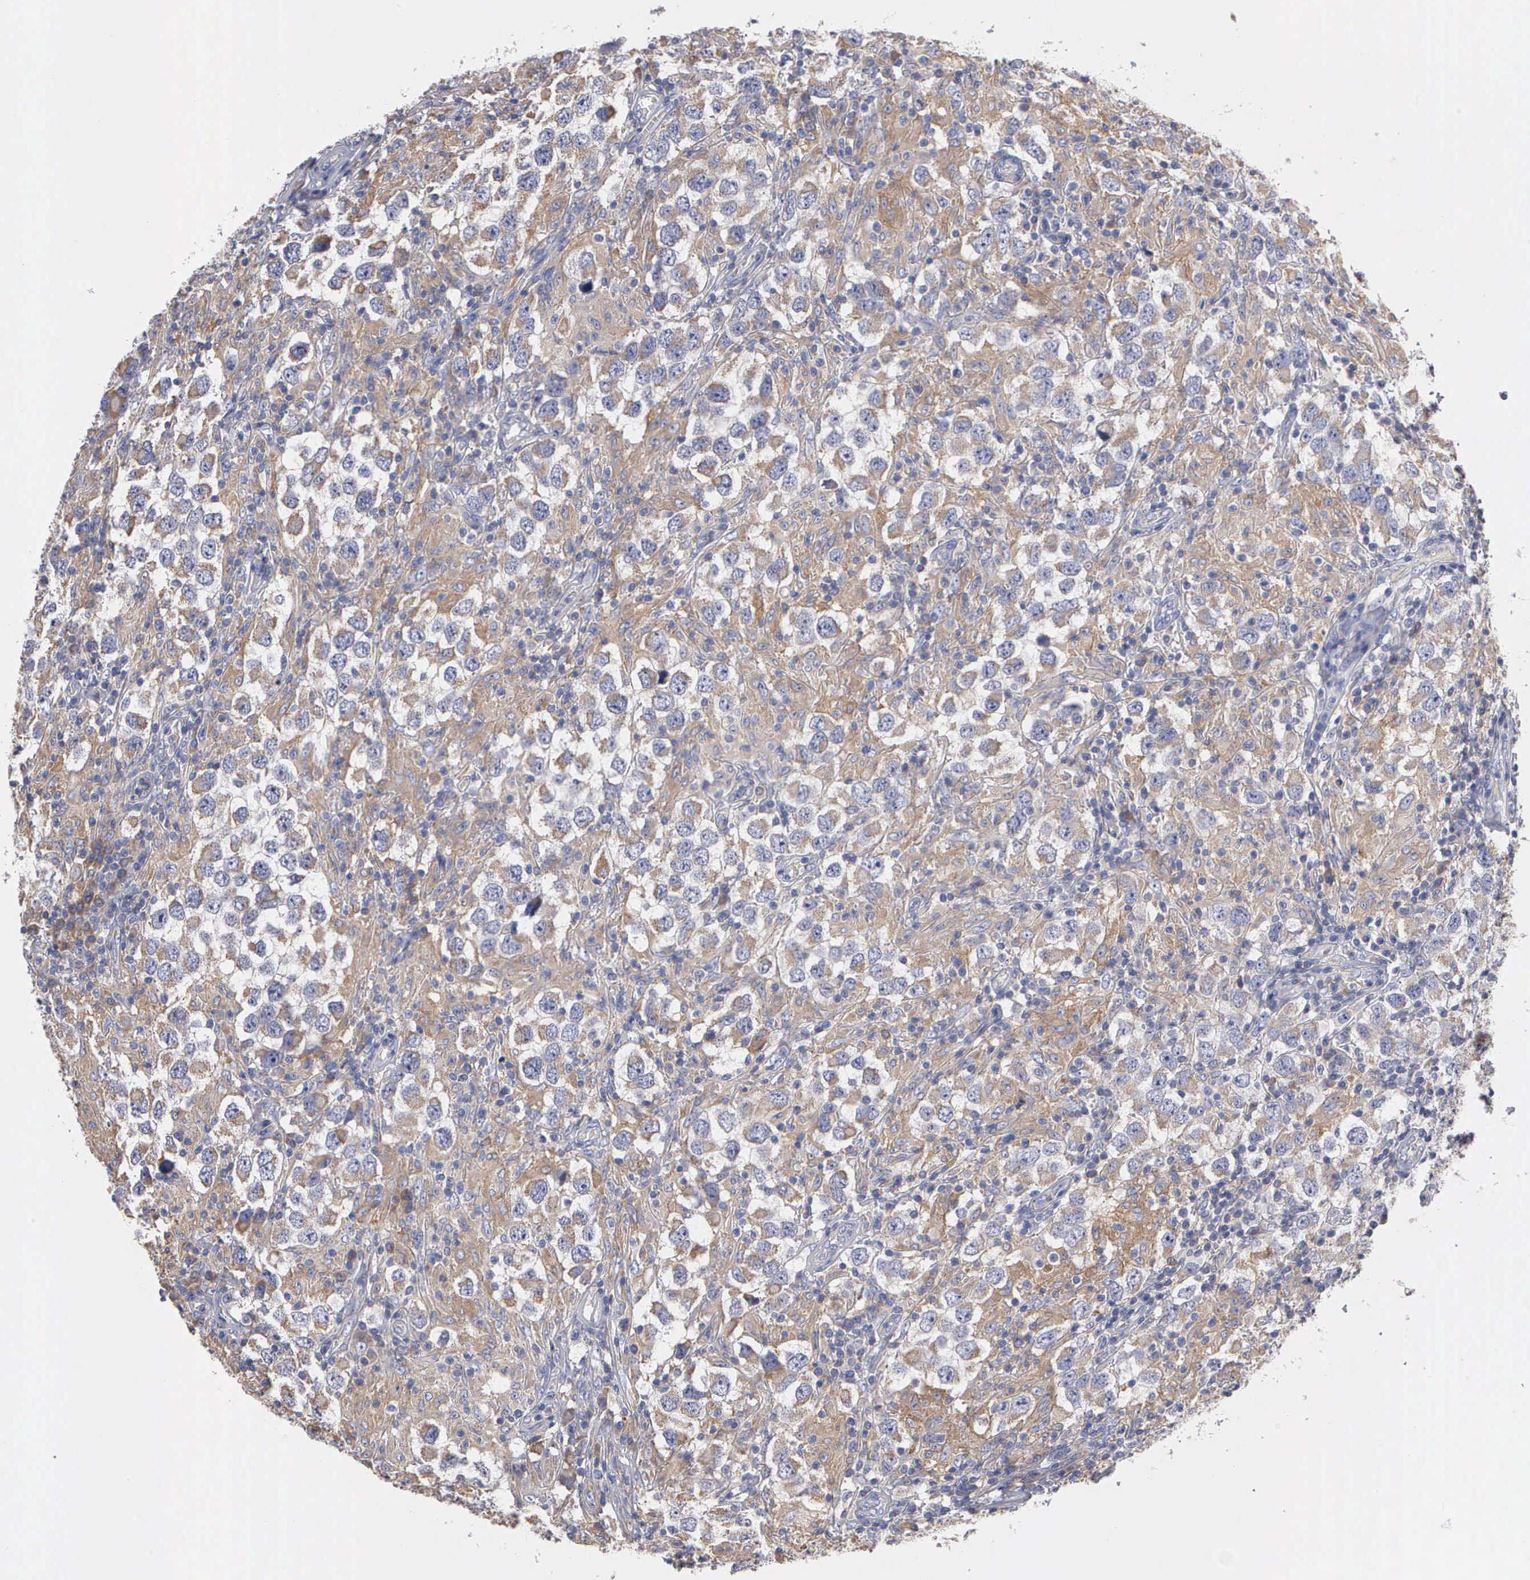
{"staining": {"intensity": "negative", "quantity": "none", "location": "none"}, "tissue": "testis cancer", "cell_type": "Tumor cells", "image_type": "cancer", "snomed": [{"axis": "morphology", "description": "Carcinoma, Embryonal, NOS"}, {"axis": "topography", "description": "Testis"}], "caption": "A micrograph of human testis embryonal carcinoma is negative for staining in tumor cells.", "gene": "PTGS2", "patient": {"sex": "male", "age": 21}}